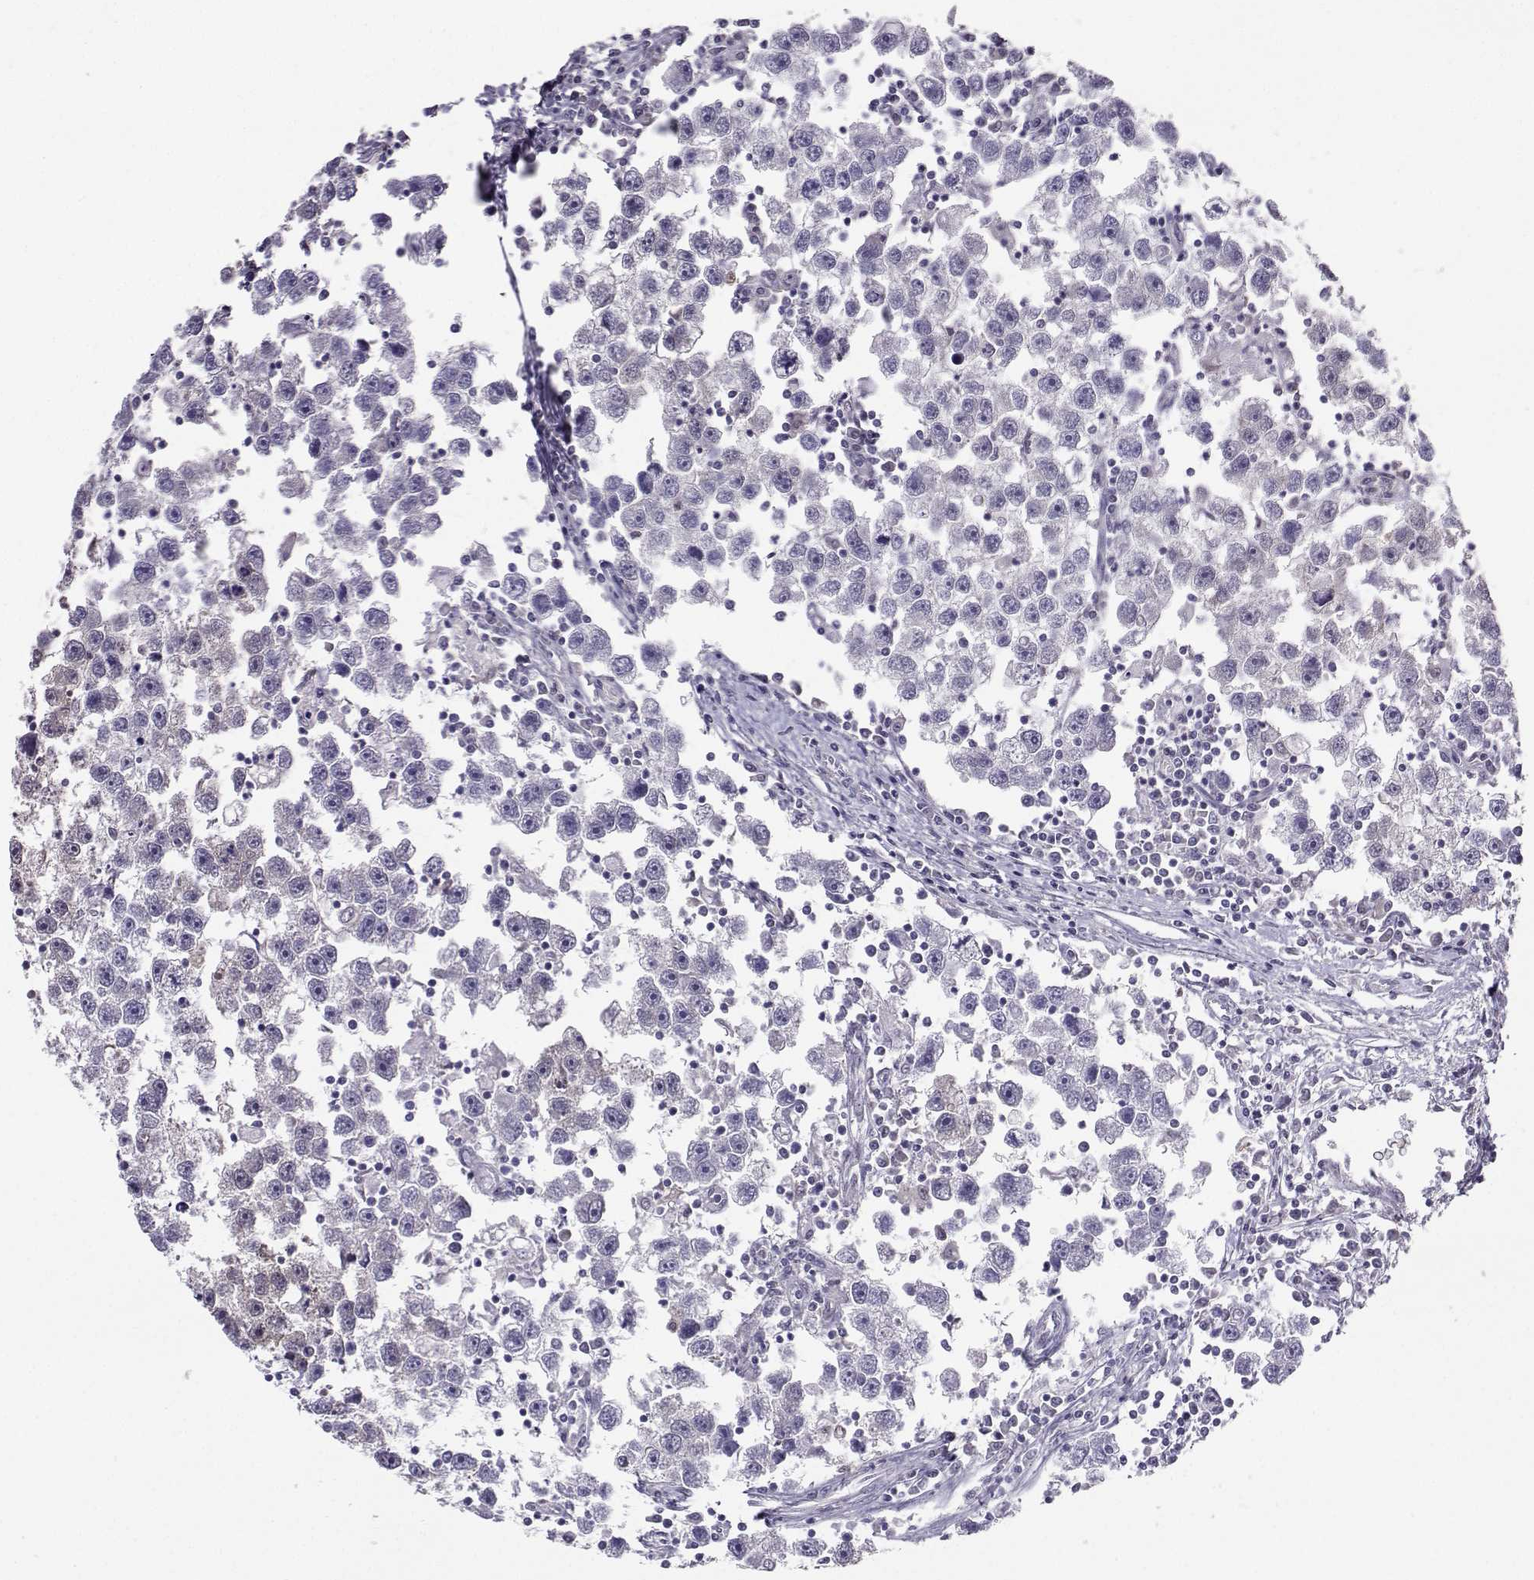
{"staining": {"intensity": "negative", "quantity": "none", "location": "none"}, "tissue": "testis cancer", "cell_type": "Tumor cells", "image_type": "cancer", "snomed": [{"axis": "morphology", "description": "Seminoma, NOS"}, {"axis": "topography", "description": "Testis"}], "caption": "DAB immunohistochemical staining of human seminoma (testis) shows no significant expression in tumor cells. (DAB (3,3'-diaminobenzidine) IHC, high magnification).", "gene": "PGK1", "patient": {"sex": "male", "age": 30}}